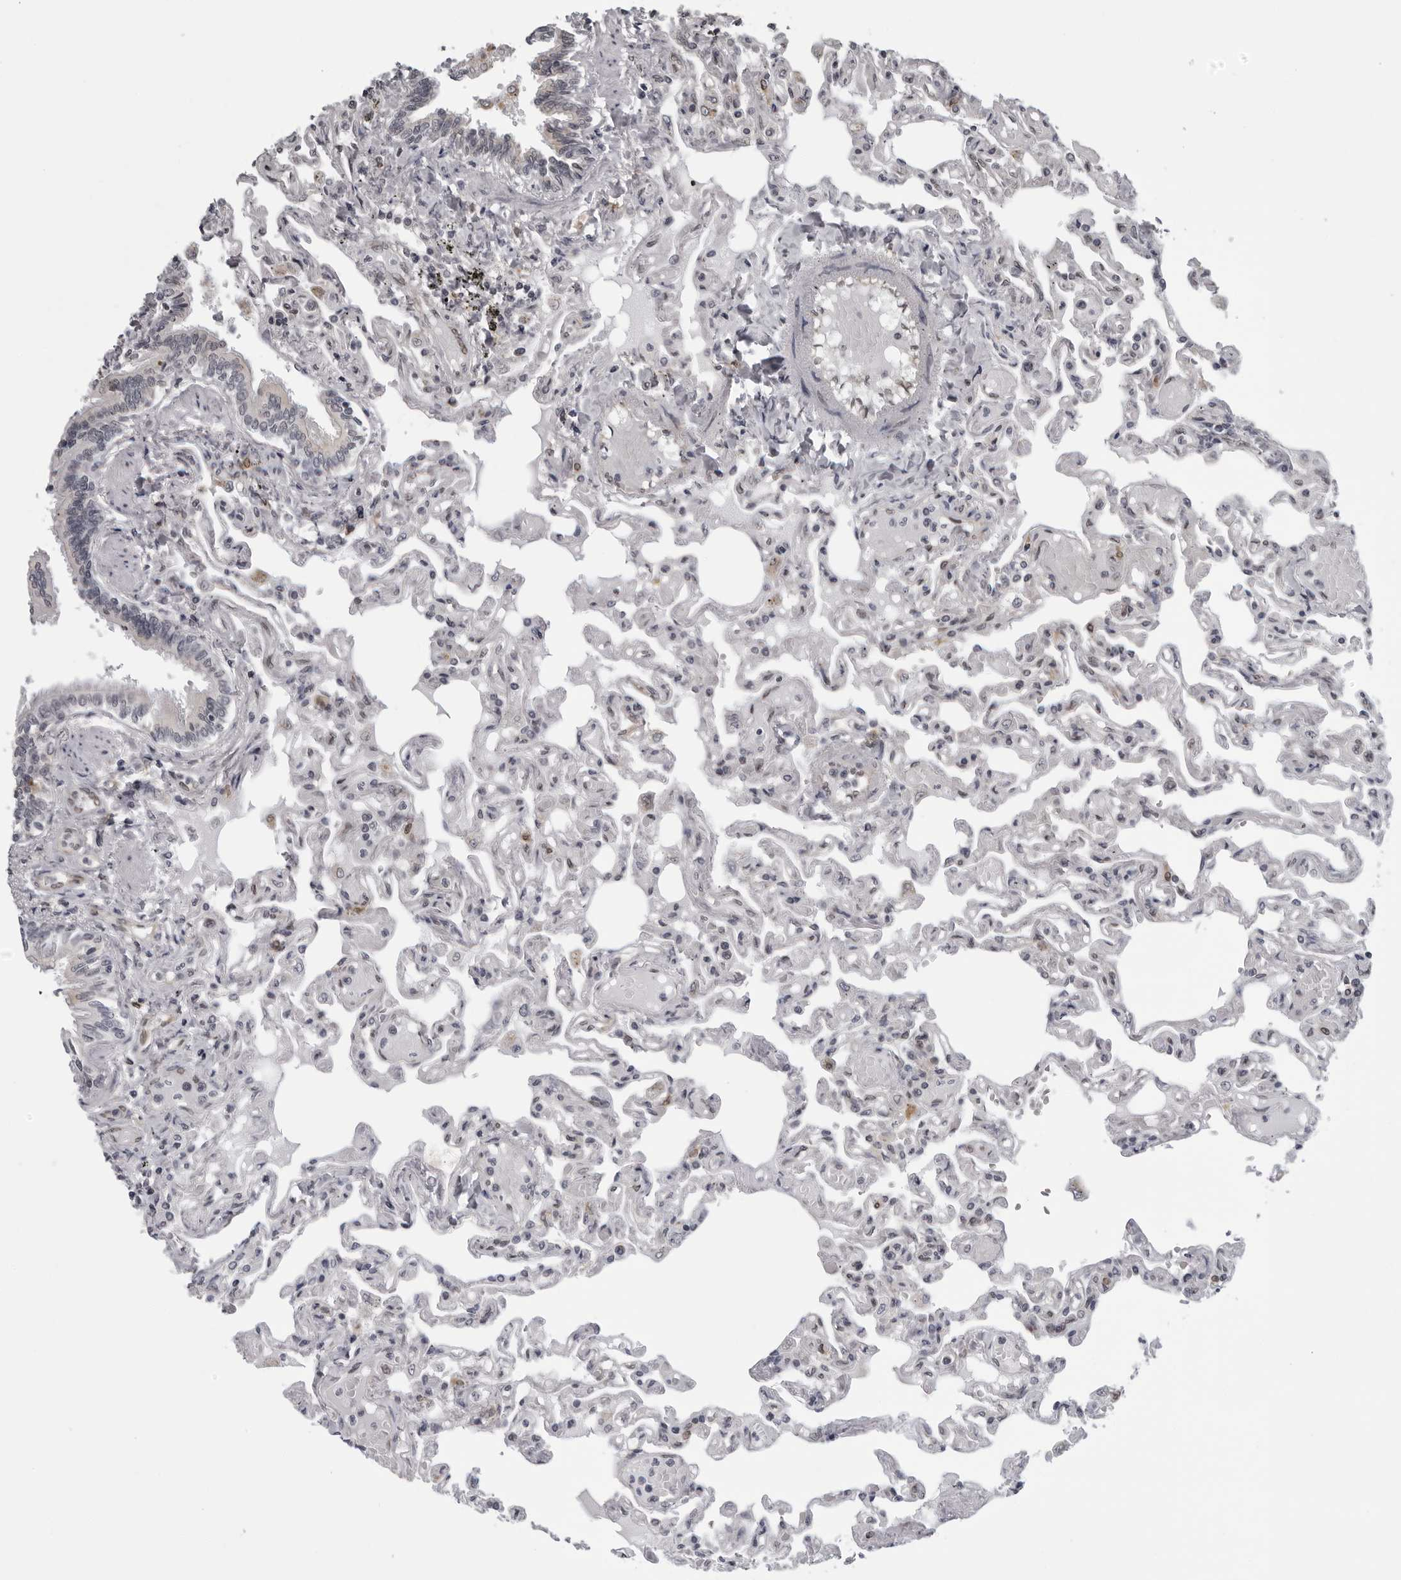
{"staining": {"intensity": "negative", "quantity": "none", "location": "none"}, "tissue": "lung", "cell_type": "Alveolar cells", "image_type": "normal", "snomed": [{"axis": "morphology", "description": "Normal tissue, NOS"}, {"axis": "topography", "description": "Lung"}], "caption": "This is a image of immunohistochemistry (IHC) staining of unremarkable lung, which shows no expression in alveolar cells.", "gene": "MAPK12", "patient": {"sex": "male", "age": 21}}